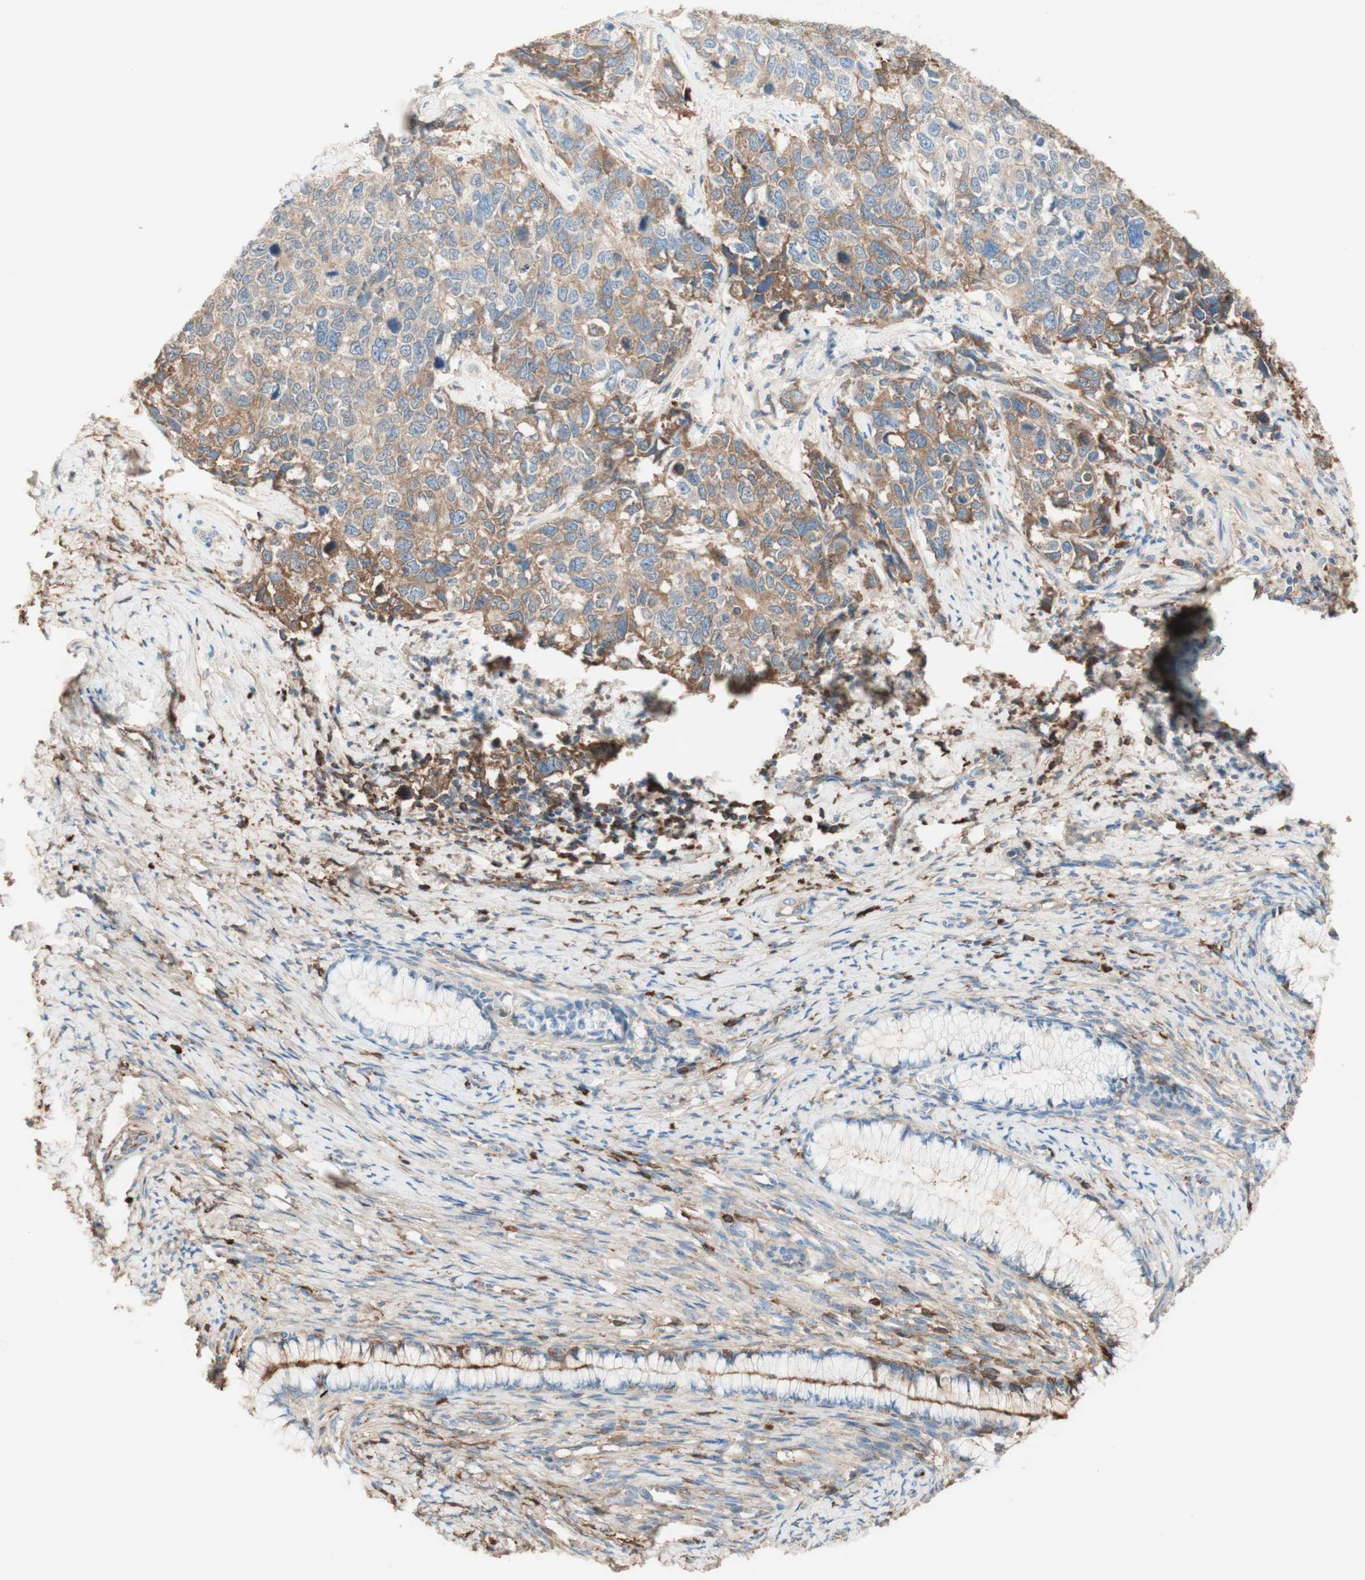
{"staining": {"intensity": "weak", "quantity": "25%-75%", "location": "cytoplasmic/membranous"}, "tissue": "cervical cancer", "cell_type": "Tumor cells", "image_type": "cancer", "snomed": [{"axis": "morphology", "description": "Squamous cell carcinoma, NOS"}, {"axis": "topography", "description": "Cervix"}], "caption": "Weak cytoplasmic/membranous expression for a protein is appreciated in about 25%-75% of tumor cells of cervical cancer (squamous cell carcinoma) using immunohistochemistry (IHC).", "gene": "KNG1", "patient": {"sex": "female", "age": 63}}